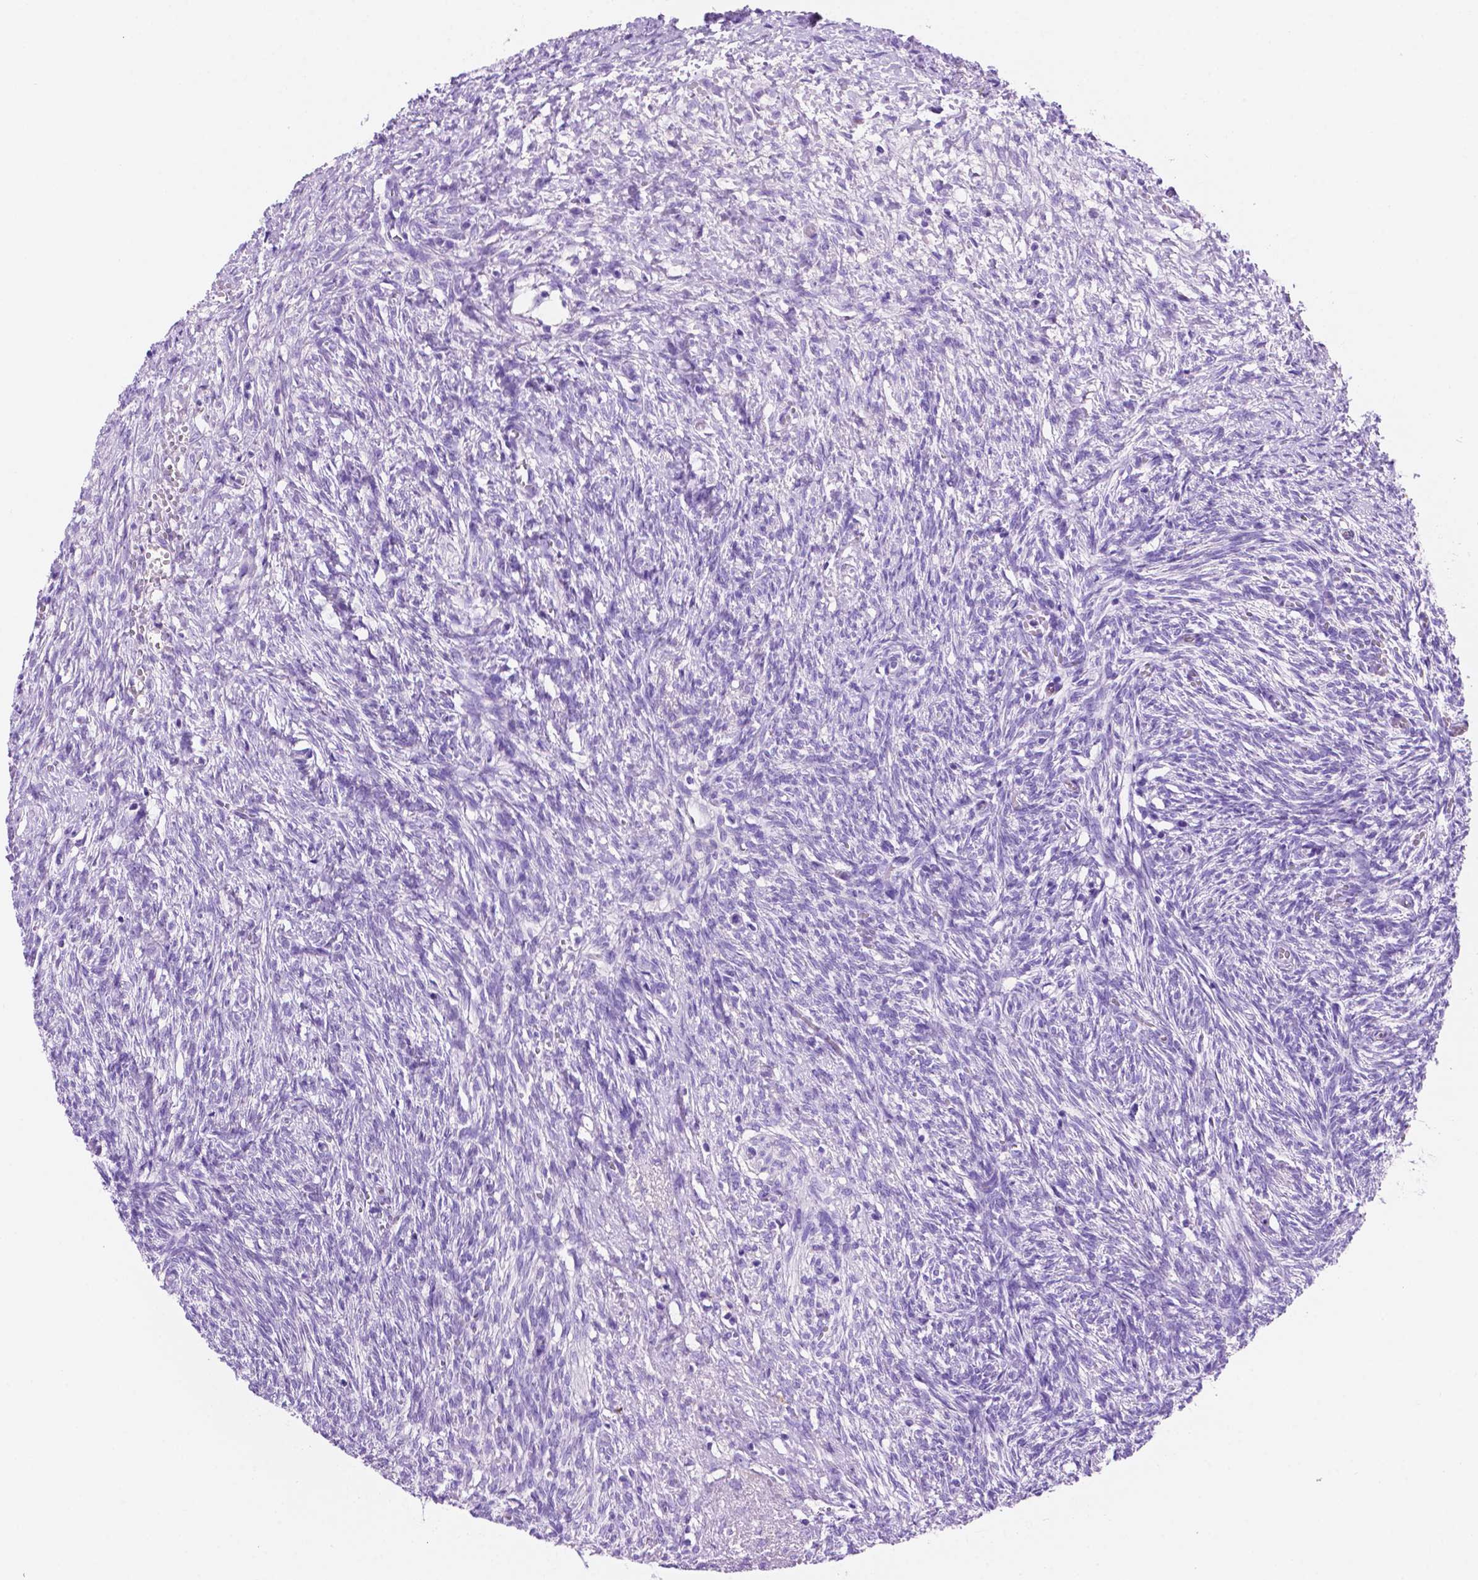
{"staining": {"intensity": "negative", "quantity": "none", "location": "none"}, "tissue": "ovary", "cell_type": "Ovarian stroma cells", "image_type": "normal", "snomed": [{"axis": "morphology", "description": "Normal tissue, NOS"}, {"axis": "topography", "description": "Ovary"}], "caption": "This image is of normal ovary stained with immunohistochemistry to label a protein in brown with the nuclei are counter-stained blue. There is no positivity in ovarian stroma cells. Brightfield microscopy of immunohistochemistry stained with DAB (brown) and hematoxylin (blue), captured at high magnification.", "gene": "FOXB2", "patient": {"sex": "female", "age": 46}}